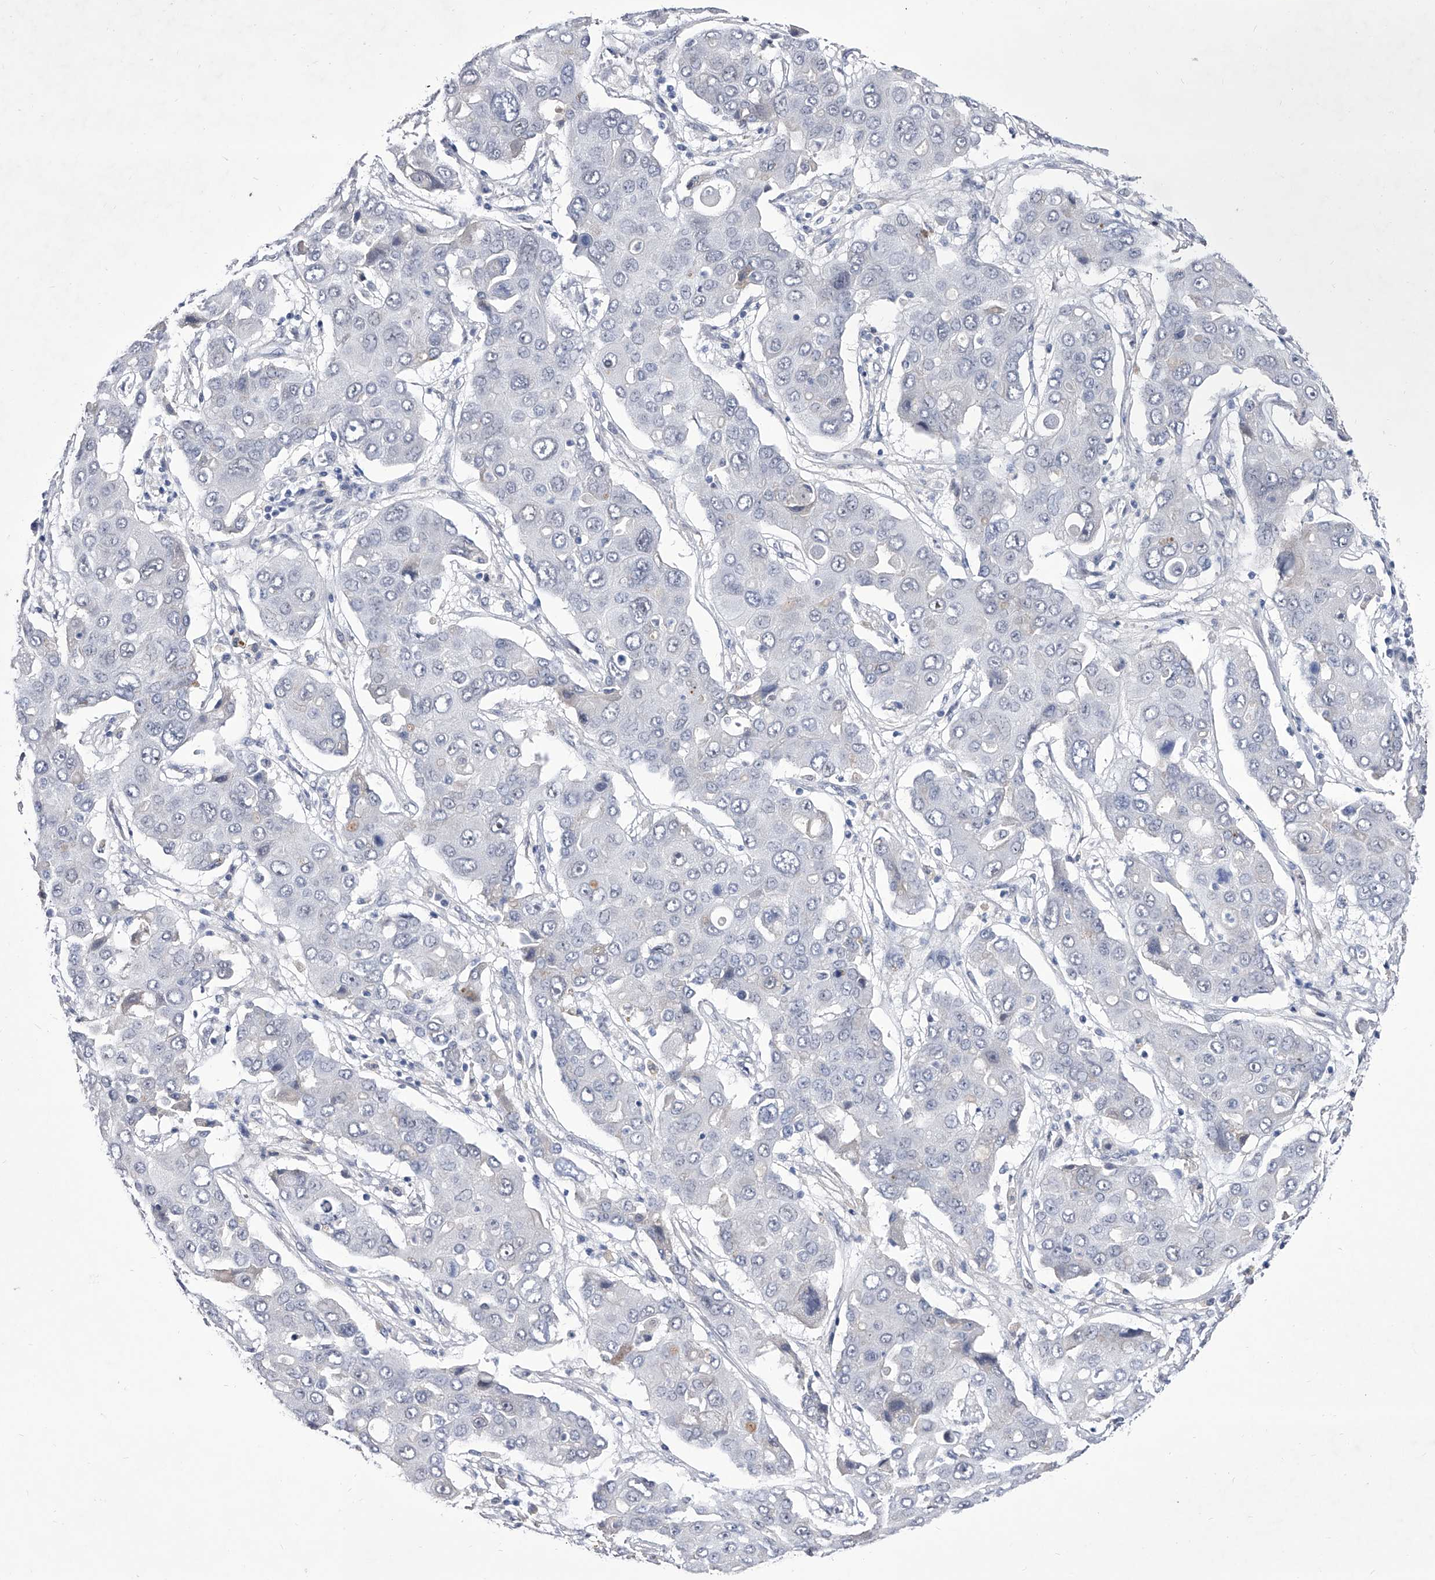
{"staining": {"intensity": "negative", "quantity": "none", "location": "none"}, "tissue": "liver cancer", "cell_type": "Tumor cells", "image_type": "cancer", "snomed": [{"axis": "morphology", "description": "Cholangiocarcinoma"}, {"axis": "topography", "description": "Liver"}], "caption": "DAB (3,3'-diaminobenzidine) immunohistochemical staining of liver cancer (cholangiocarcinoma) demonstrates no significant staining in tumor cells.", "gene": "CRISP2", "patient": {"sex": "male", "age": 67}}